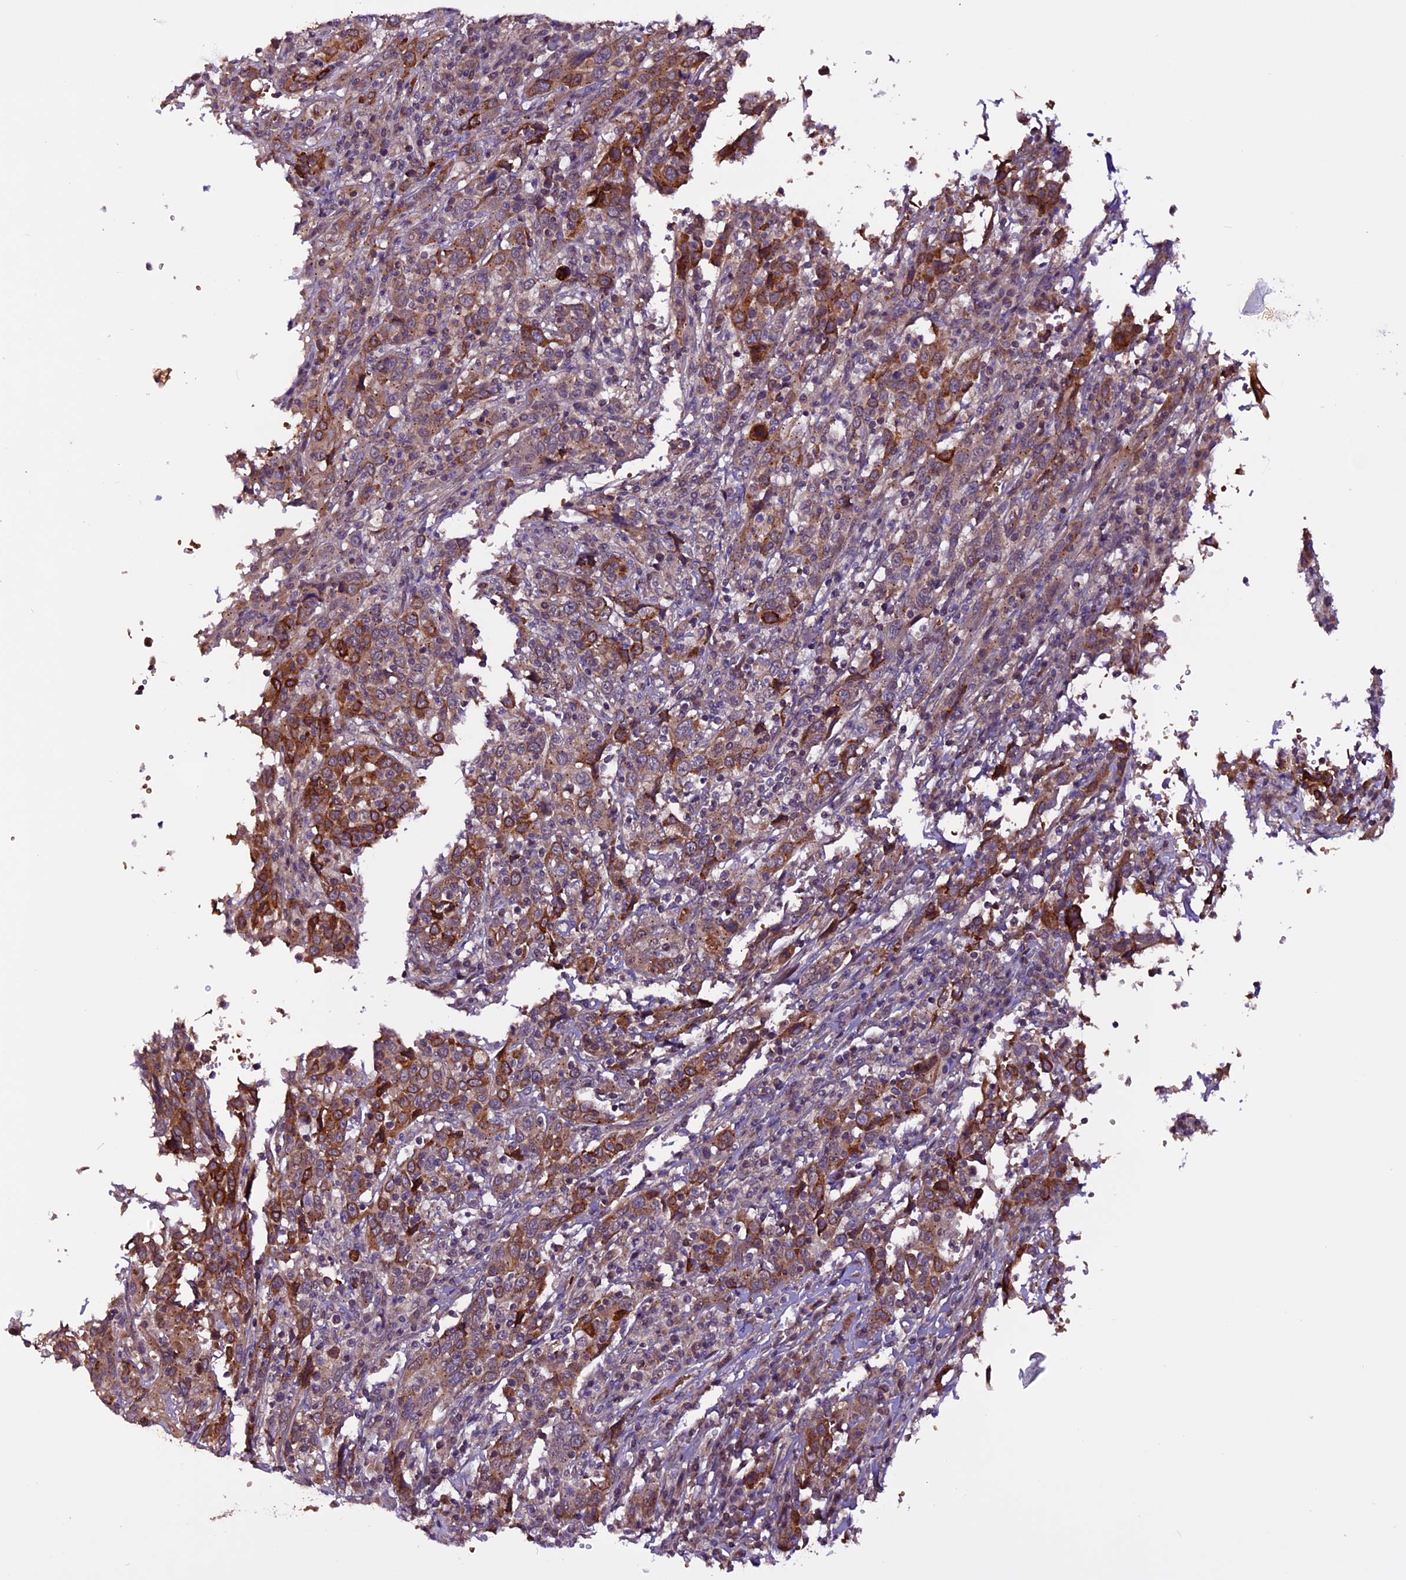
{"staining": {"intensity": "strong", "quantity": "25%-75%", "location": "cytoplasmic/membranous"}, "tissue": "cervical cancer", "cell_type": "Tumor cells", "image_type": "cancer", "snomed": [{"axis": "morphology", "description": "Squamous cell carcinoma, NOS"}, {"axis": "topography", "description": "Cervix"}], "caption": "Strong cytoplasmic/membranous protein positivity is present in about 25%-75% of tumor cells in cervical cancer.", "gene": "RINL", "patient": {"sex": "female", "age": 46}}